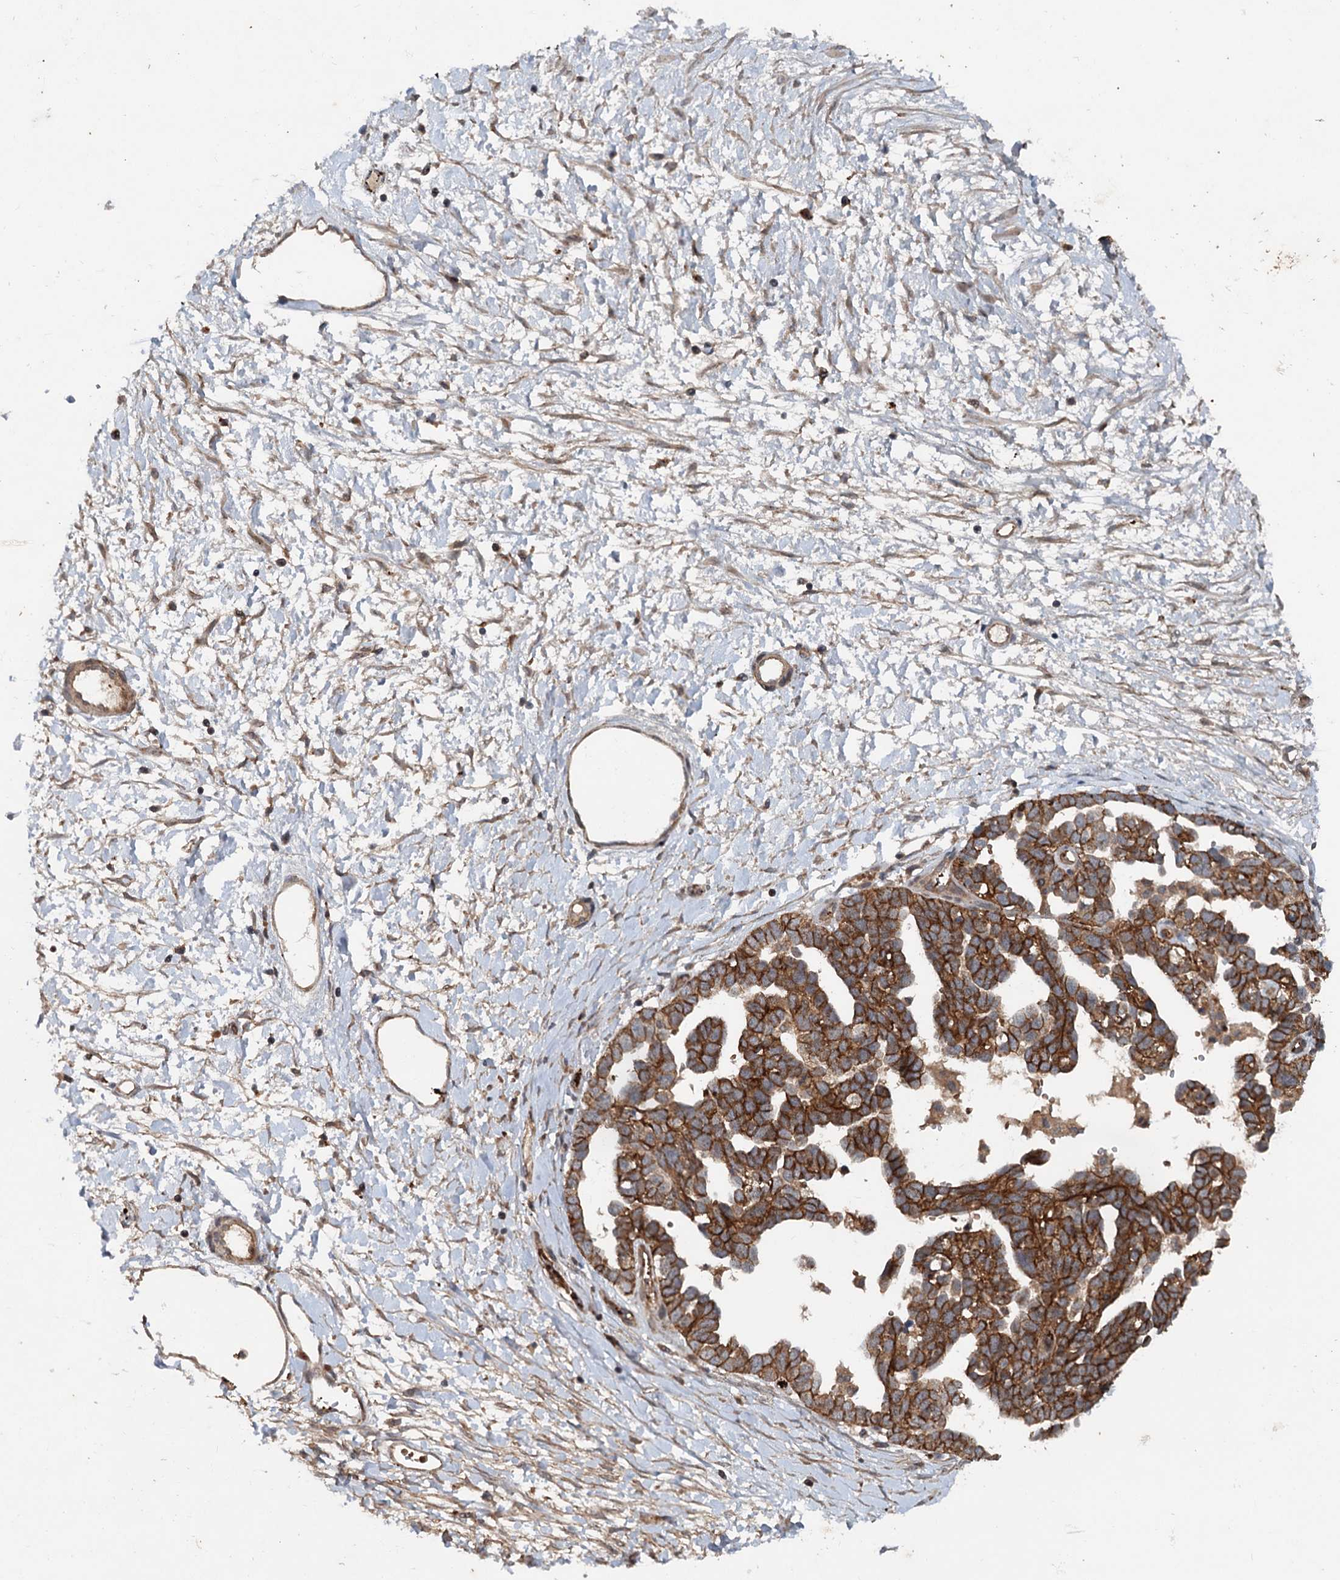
{"staining": {"intensity": "strong", "quantity": ">75%", "location": "cytoplasmic/membranous"}, "tissue": "ovarian cancer", "cell_type": "Tumor cells", "image_type": "cancer", "snomed": [{"axis": "morphology", "description": "Cystadenocarcinoma, serous, NOS"}, {"axis": "topography", "description": "Ovary"}], "caption": "Ovarian cancer (serous cystadenocarcinoma) stained with a protein marker displays strong staining in tumor cells.", "gene": "N4BP2L2", "patient": {"sex": "female", "age": 54}}